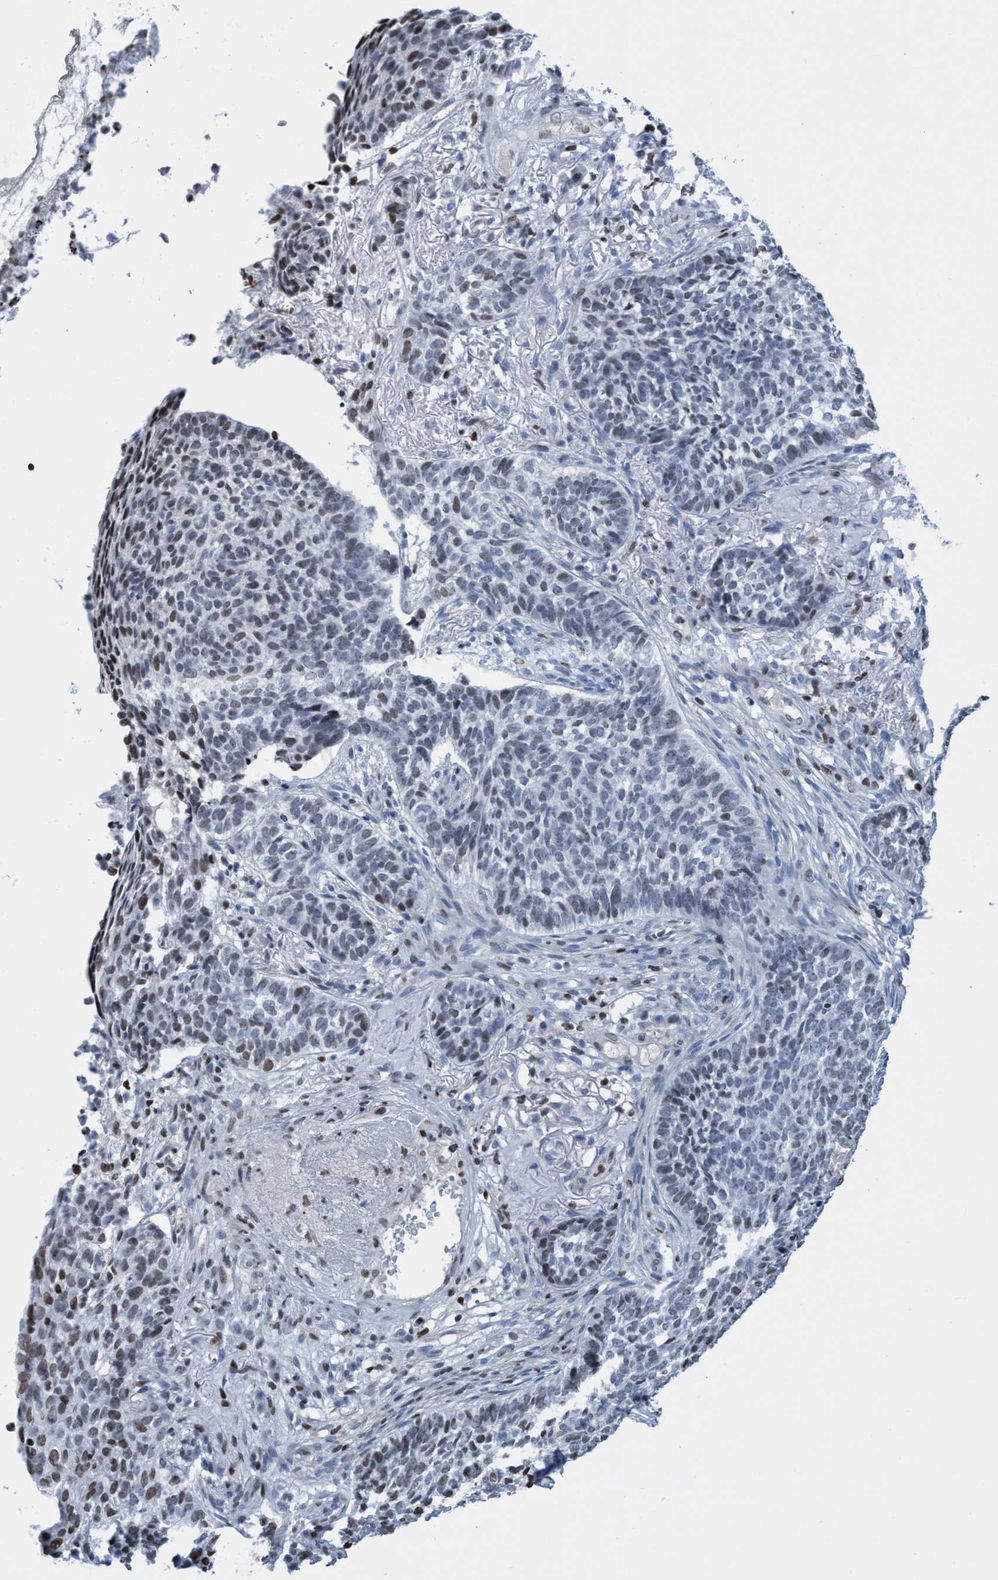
{"staining": {"intensity": "weak", "quantity": "25%-75%", "location": "nuclear"}, "tissue": "skin cancer", "cell_type": "Tumor cells", "image_type": "cancer", "snomed": [{"axis": "morphology", "description": "Basal cell carcinoma"}, {"axis": "topography", "description": "Skin"}], "caption": "An IHC photomicrograph of neoplastic tissue is shown. Protein staining in brown highlights weak nuclear positivity in skin basal cell carcinoma within tumor cells.", "gene": "CBX2", "patient": {"sex": "male", "age": 85}}